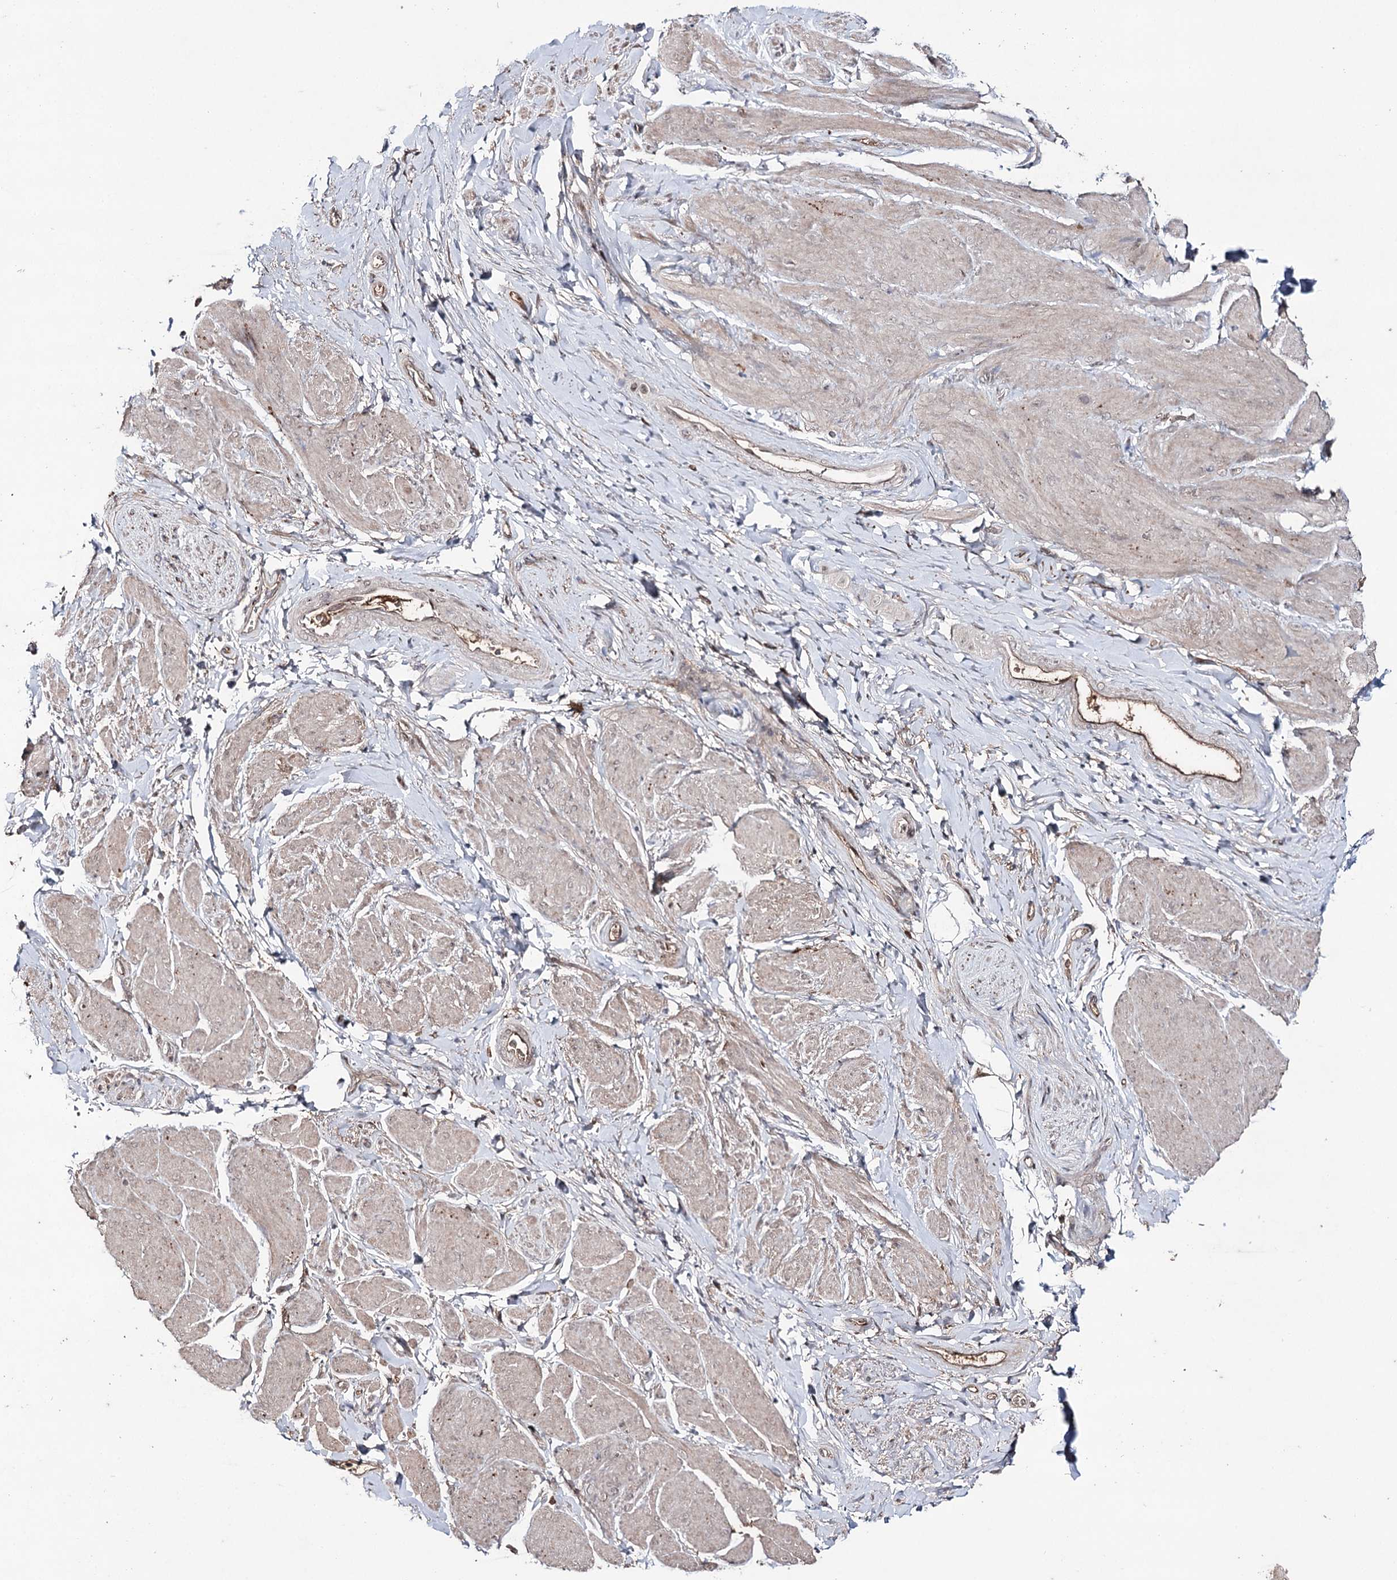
{"staining": {"intensity": "negative", "quantity": "none", "location": "none"}, "tissue": "smooth muscle", "cell_type": "Smooth muscle cells", "image_type": "normal", "snomed": [{"axis": "morphology", "description": "Normal tissue, NOS"}, {"axis": "topography", "description": "Smooth muscle"}, {"axis": "topography", "description": "Peripheral nerve tissue"}], "caption": "Immunohistochemical staining of normal smooth muscle shows no significant expression in smooth muscle cells.", "gene": "SYNGR3", "patient": {"sex": "male", "age": 69}}